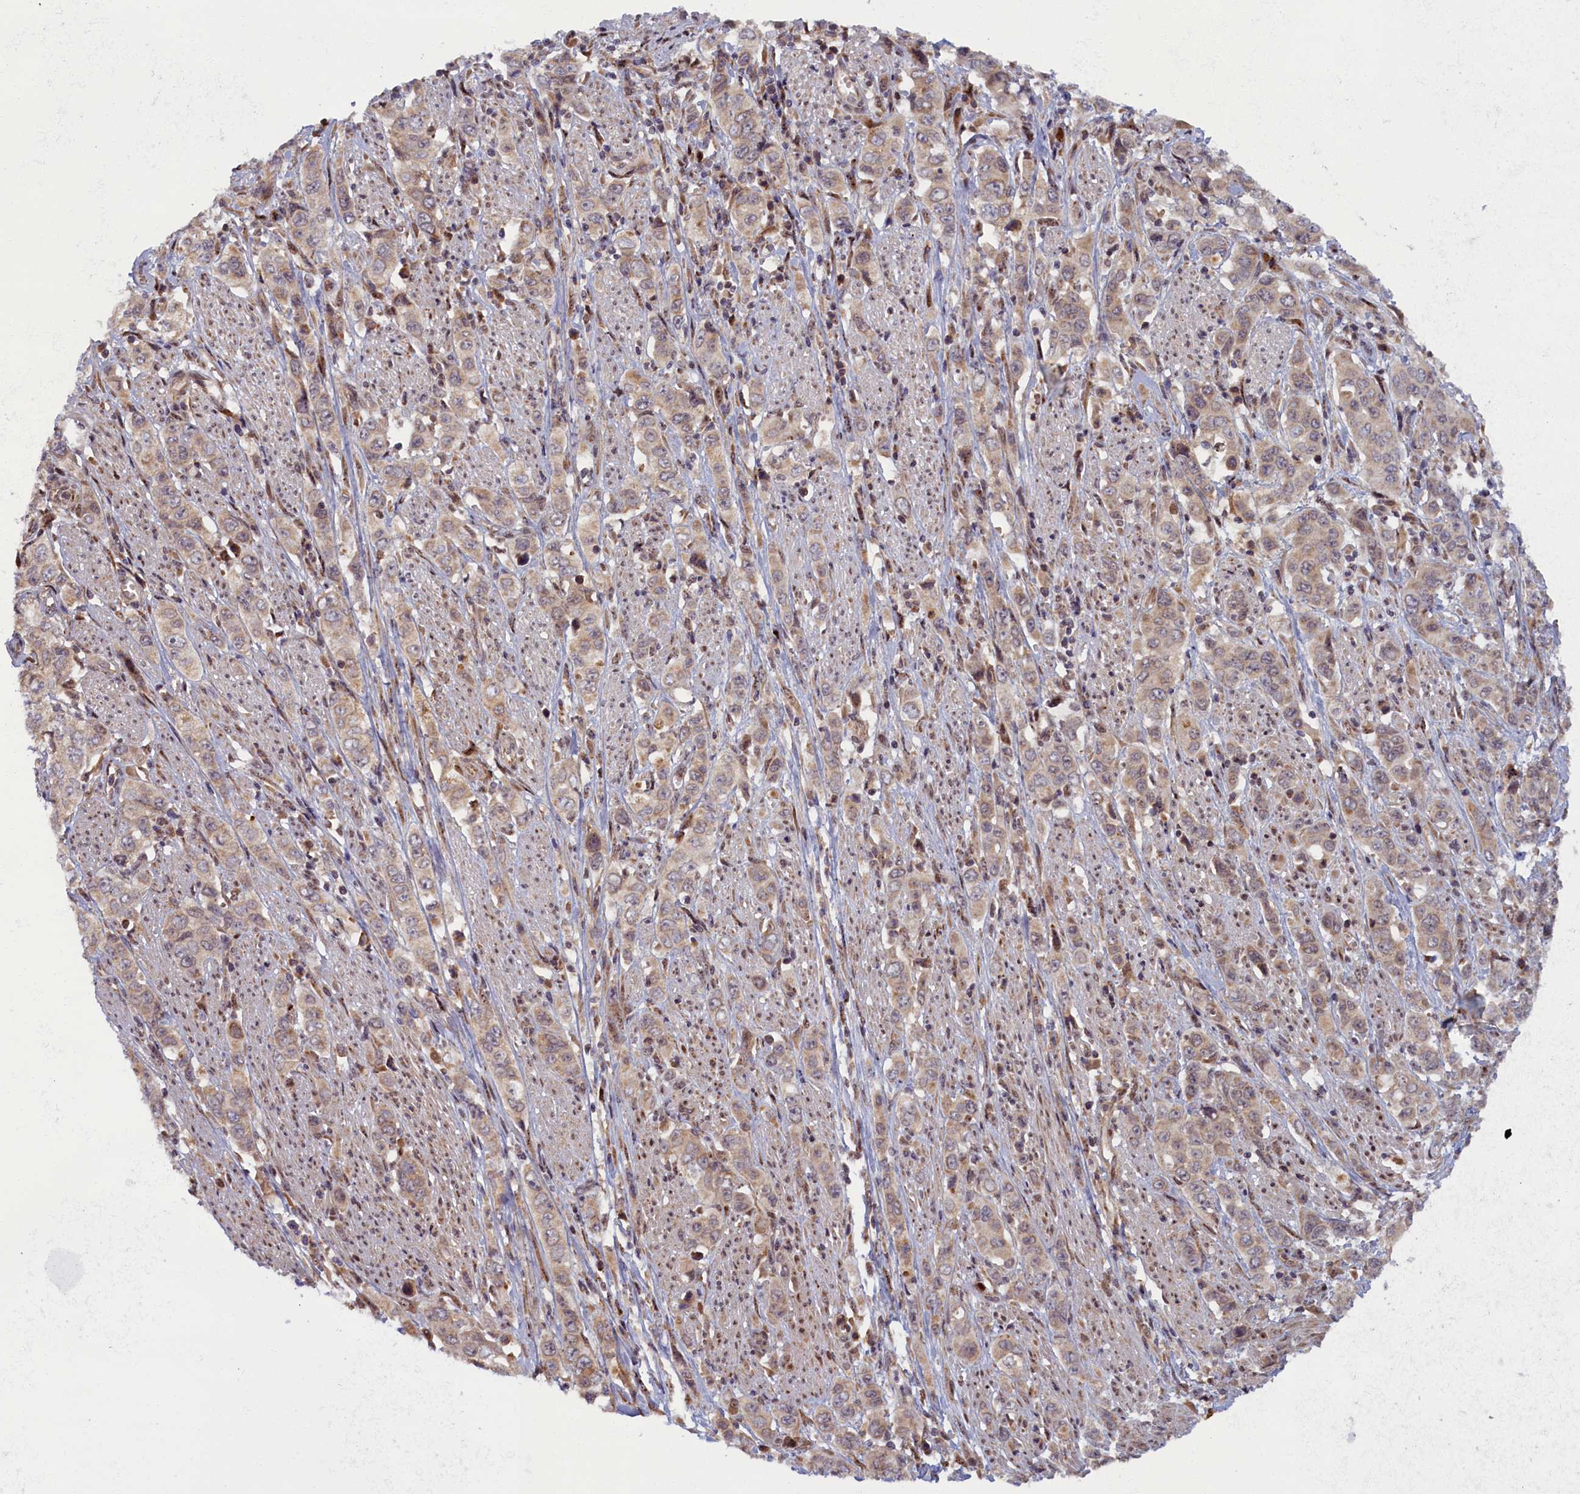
{"staining": {"intensity": "weak", "quantity": ">75%", "location": "cytoplasmic/membranous,nuclear"}, "tissue": "stomach cancer", "cell_type": "Tumor cells", "image_type": "cancer", "snomed": [{"axis": "morphology", "description": "Adenocarcinoma, NOS"}, {"axis": "topography", "description": "Stomach, upper"}], "caption": "Tumor cells exhibit weak cytoplasmic/membranous and nuclear staining in about >75% of cells in stomach cancer (adenocarcinoma). (IHC, brightfield microscopy, high magnification).", "gene": "PLA2G10", "patient": {"sex": "male", "age": 62}}